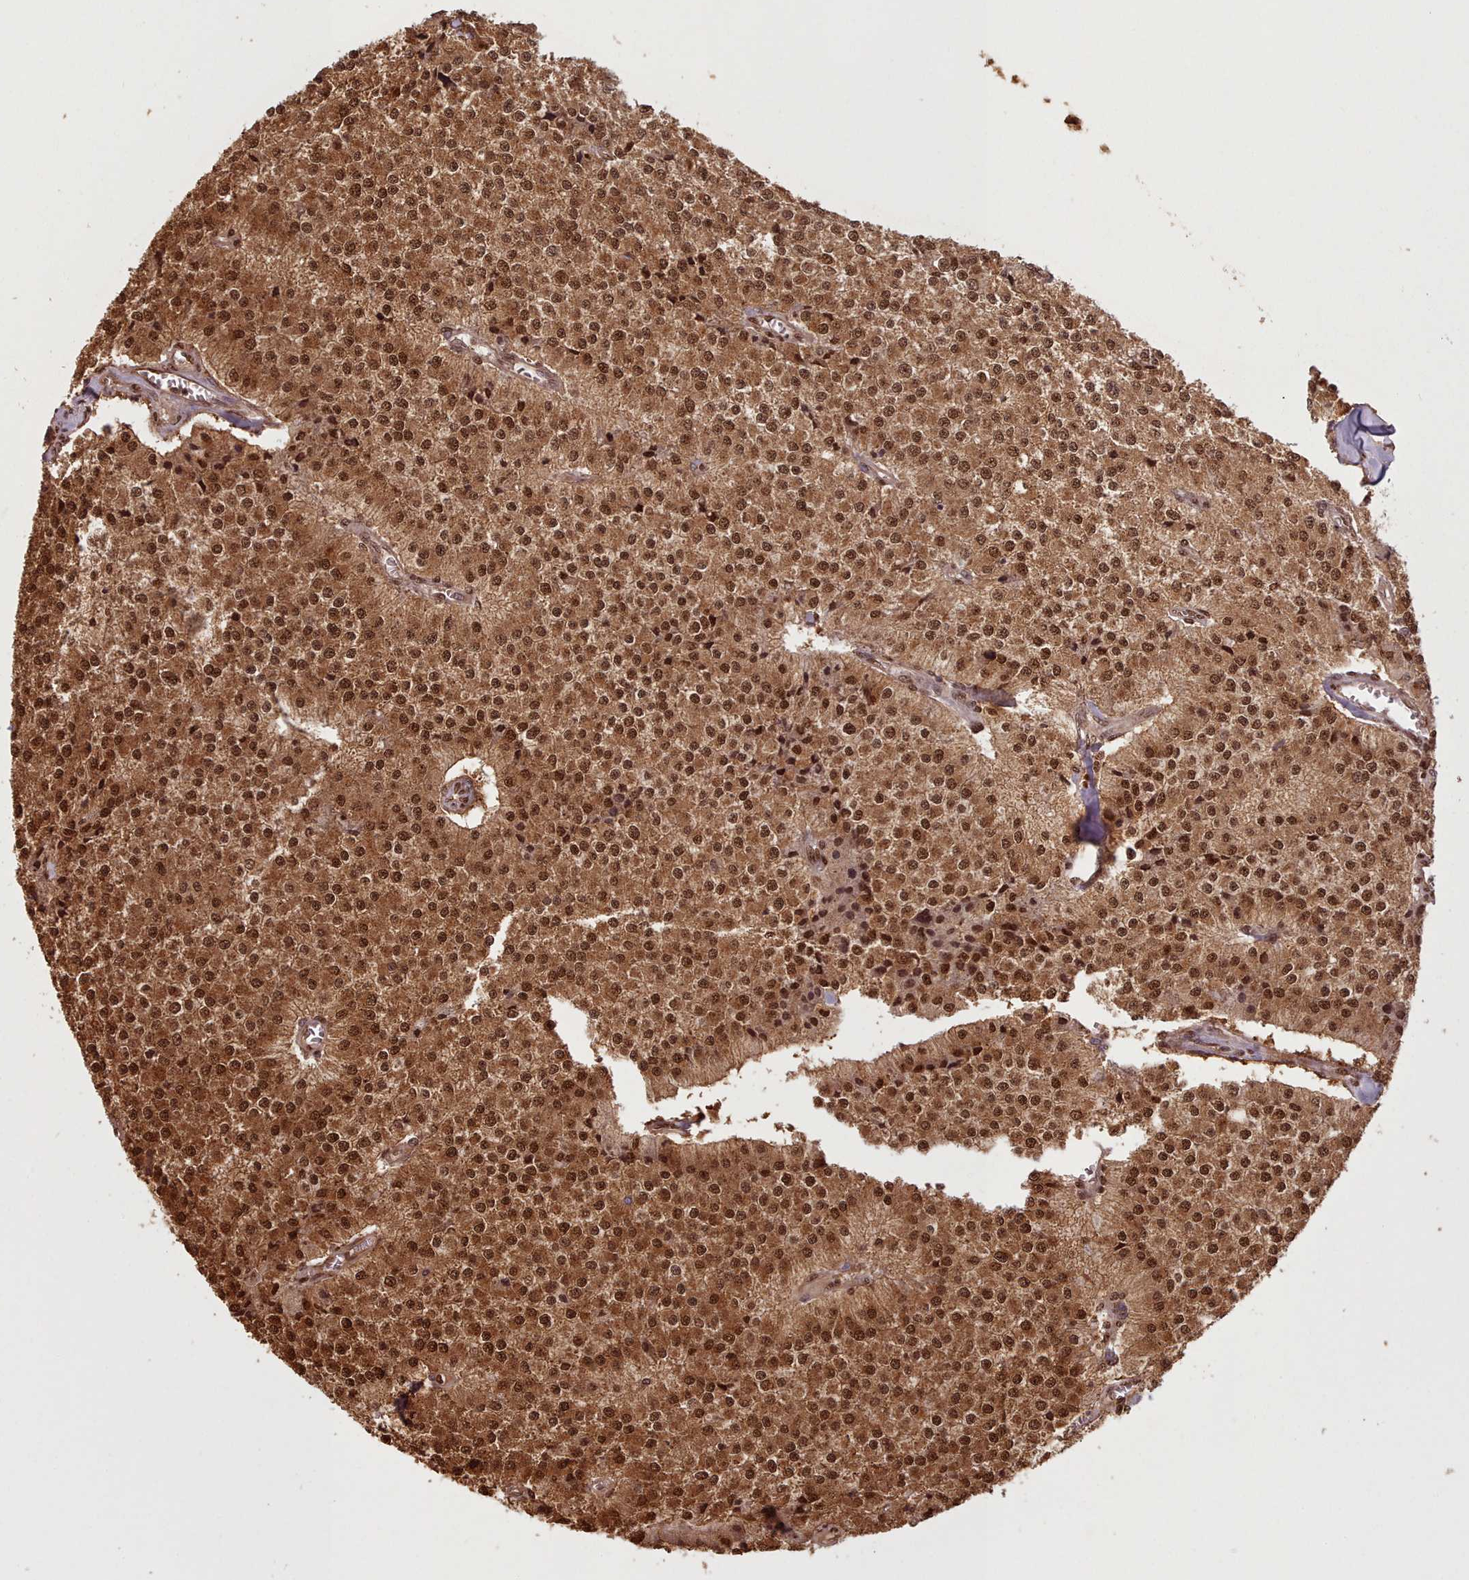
{"staining": {"intensity": "strong", "quantity": ">75%", "location": "cytoplasmic/membranous,nuclear"}, "tissue": "carcinoid", "cell_type": "Tumor cells", "image_type": "cancer", "snomed": [{"axis": "morphology", "description": "Carcinoid, malignant, NOS"}, {"axis": "topography", "description": "Colon"}], "caption": "This is a histology image of IHC staining of carcinoid, which shows strong expression in the cytoplasmic/membranous and nuclear of tumor cells.", "gene": "RPS27A", "patient": {"sex": "female", "age": 52}}